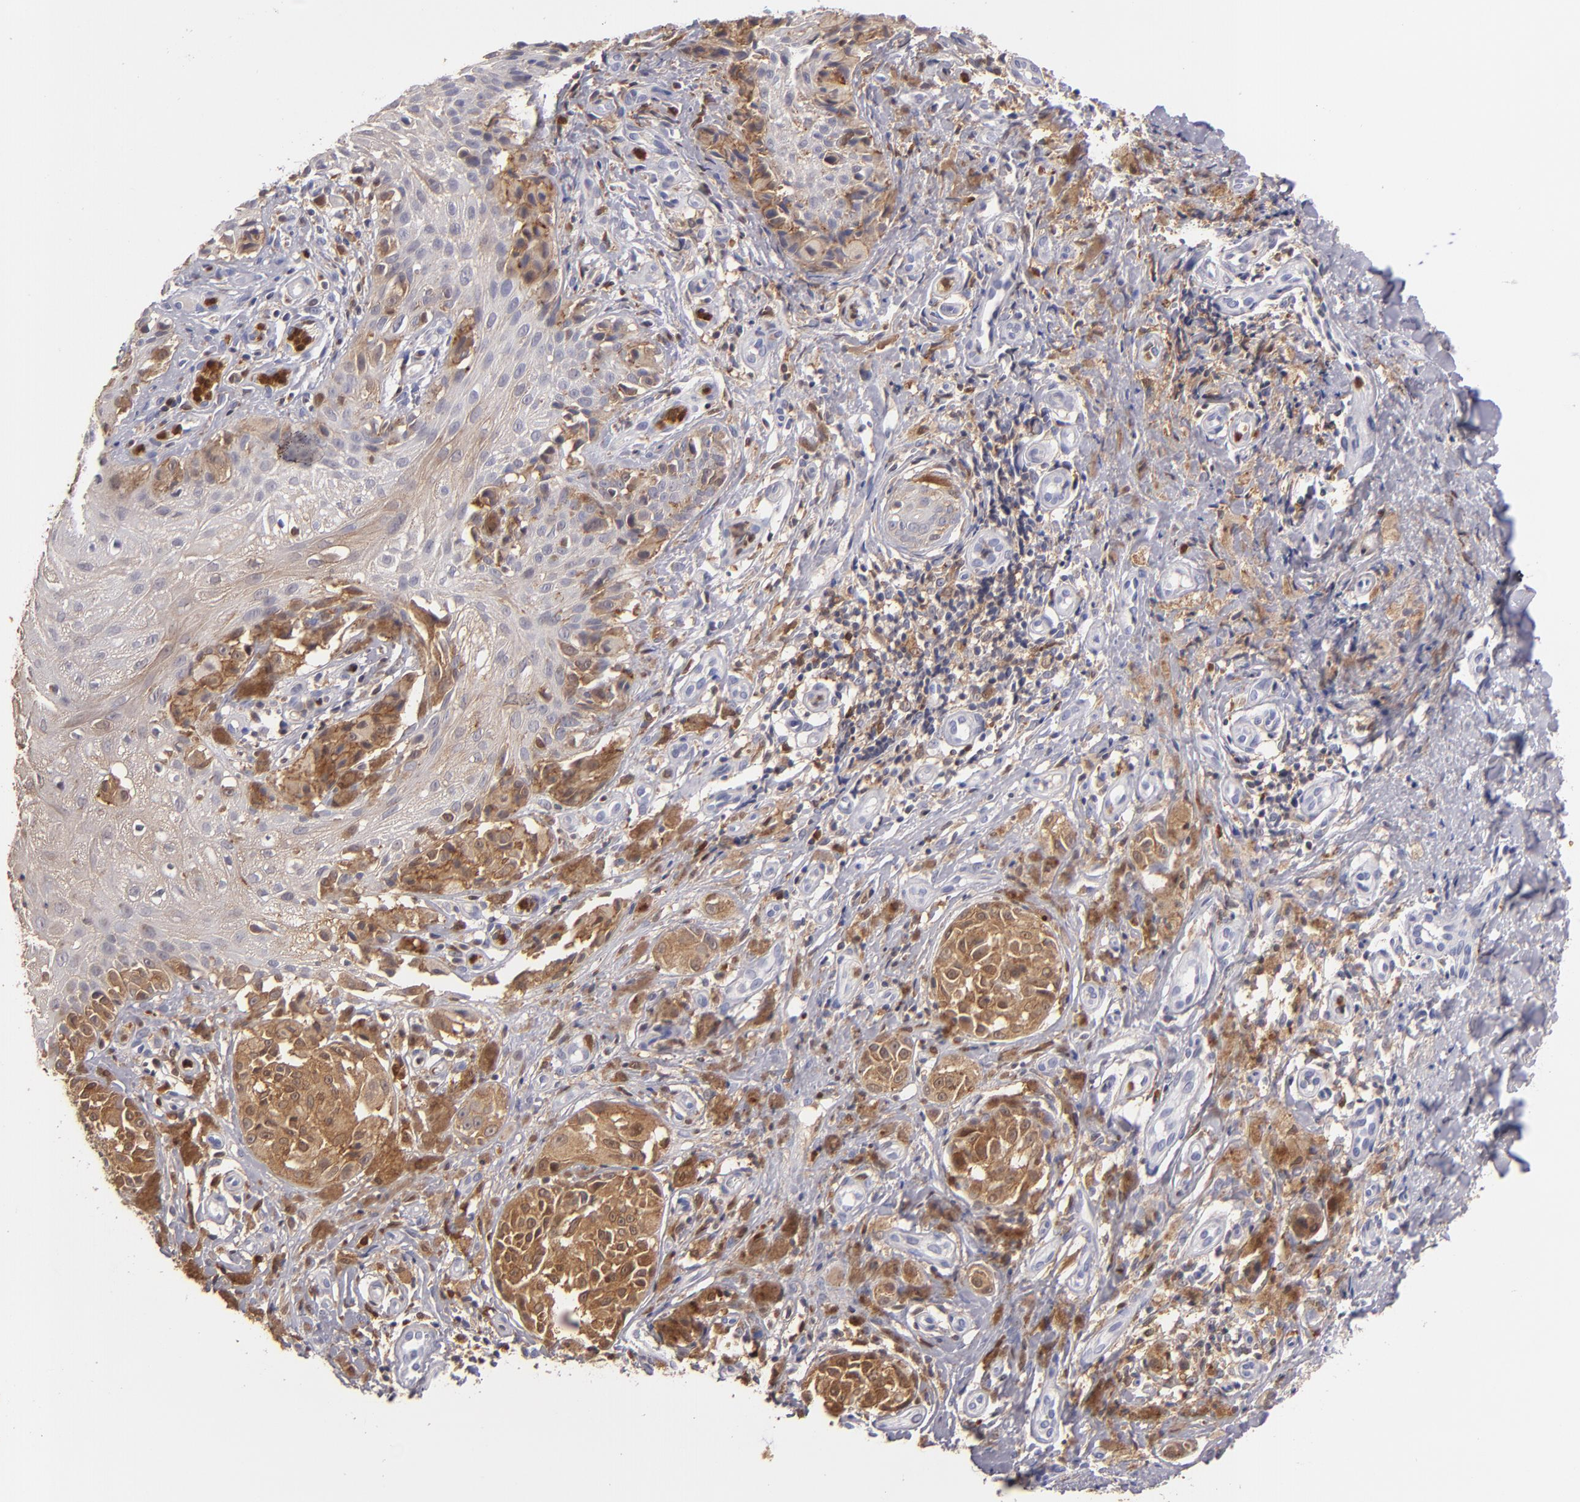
{"staining": {"intensity": "strong", "quantity": ">75%", "location": "cytoplasmic/membranous"}, "tissue": "melanoma", "cell_type": "Tumor cells", "image_type": "cancer", "snomed": [{"axis": "morphology", "description": "Malignant melanoma, NOS"}, {"axis": "topography", "description": "Skin"}], "caption": "Immunohistochemical staining of human malignant melanoma reveals high levels of strong cytoplasmic/membranous staining in about >75% of tumor cells.", "gene": "PRKCD", "patient": {"sex": "male", "age": 67}}